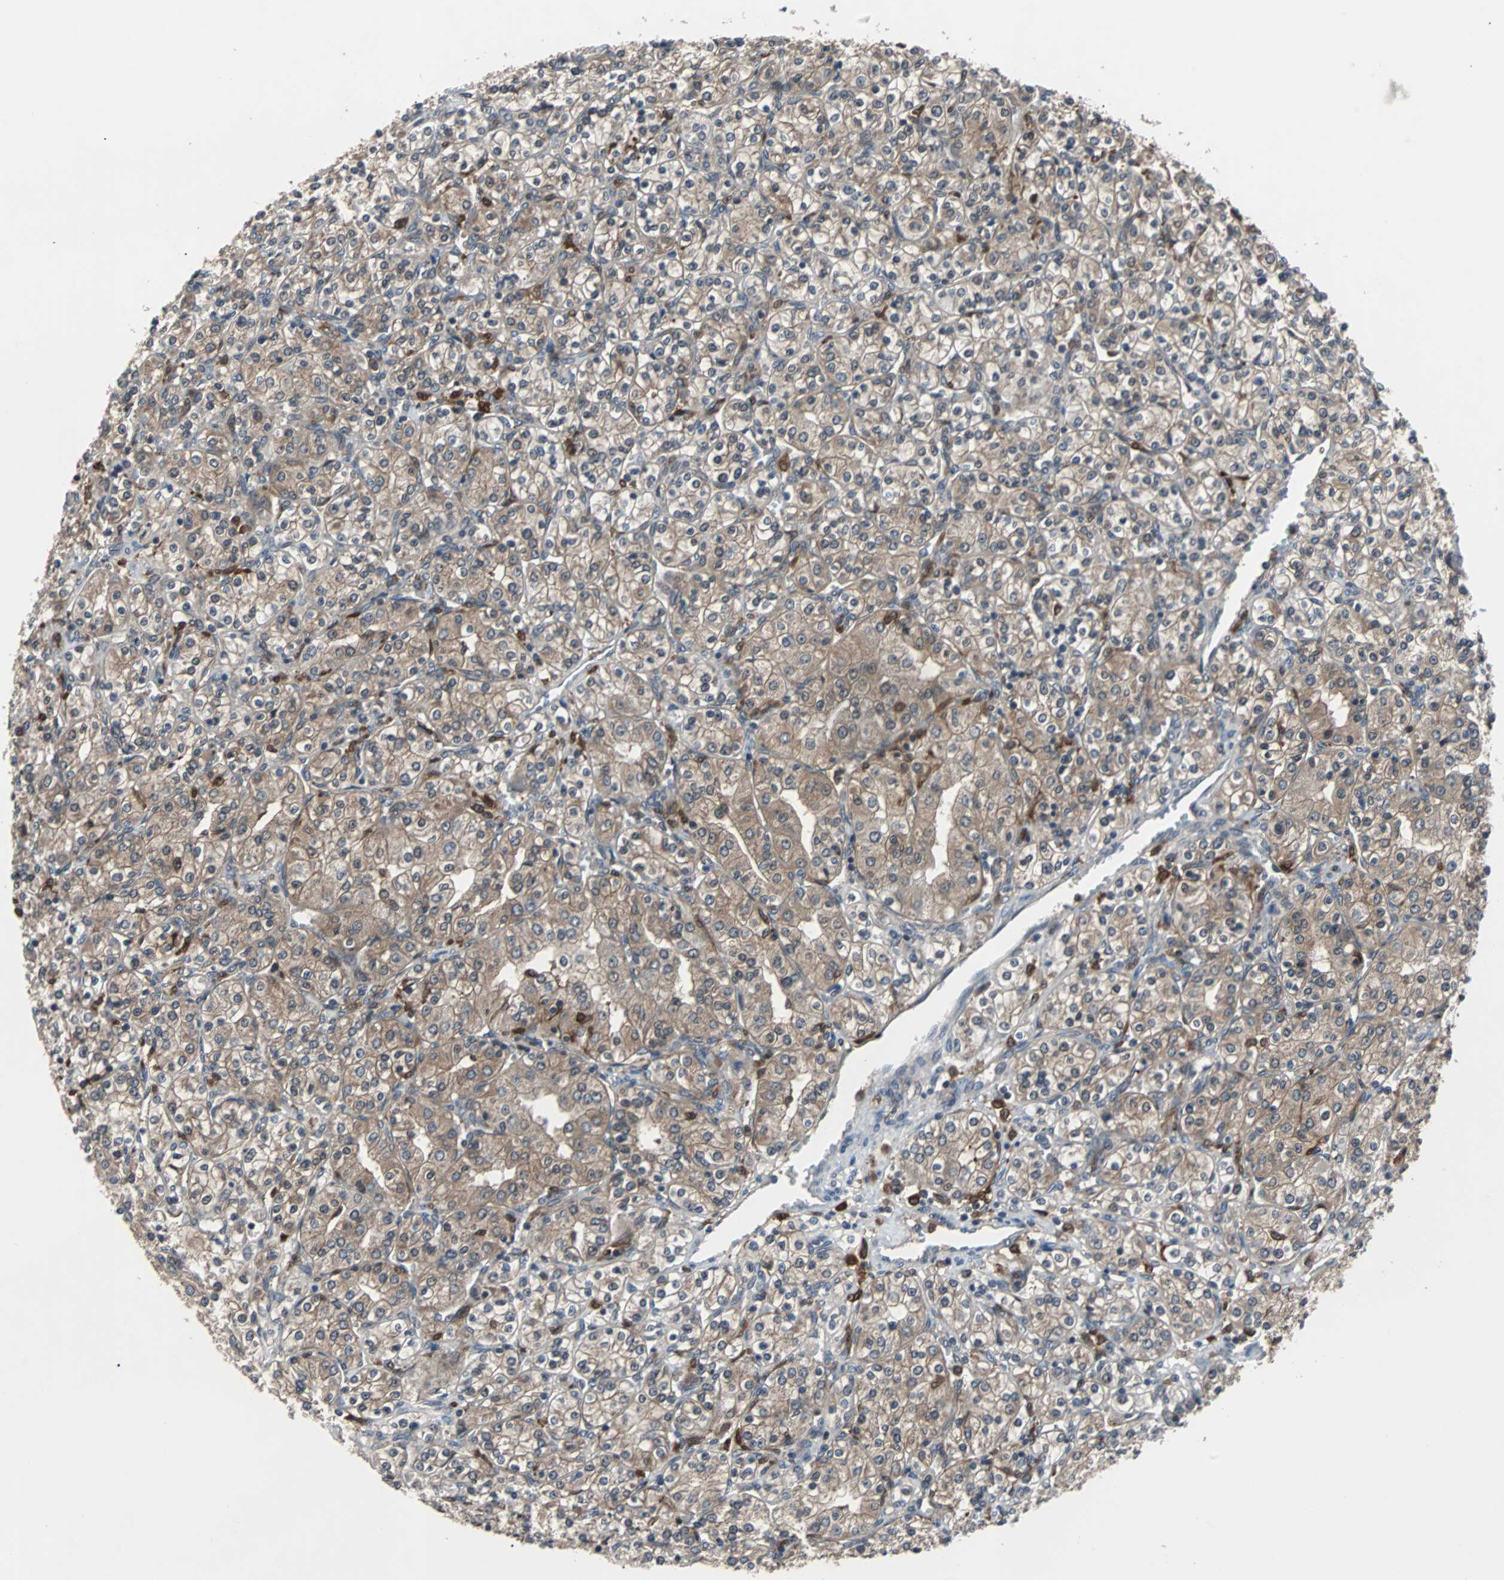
{"staining": {"intensity": "weak", "quantity": ">75%", "location": "cytoplasmic/membranous"}, "tissue": "renal cancer", "cell_type": "Tumor cells", "image_type": "cancer", "snomed": [{"axis": "morphology", "description": "Adenocarcinoma, NOS"}, {"axis": "topography", "description": "Kidney"}], "caption": "There is low levels of weak cytoplasmic/membranous expression in tumor cells of renal adenocarcinoma, as demonstrated by immunohistochemical staining (brown color).", "gene": "PAK1", "patient": {"sex": "male", "age": 77}}